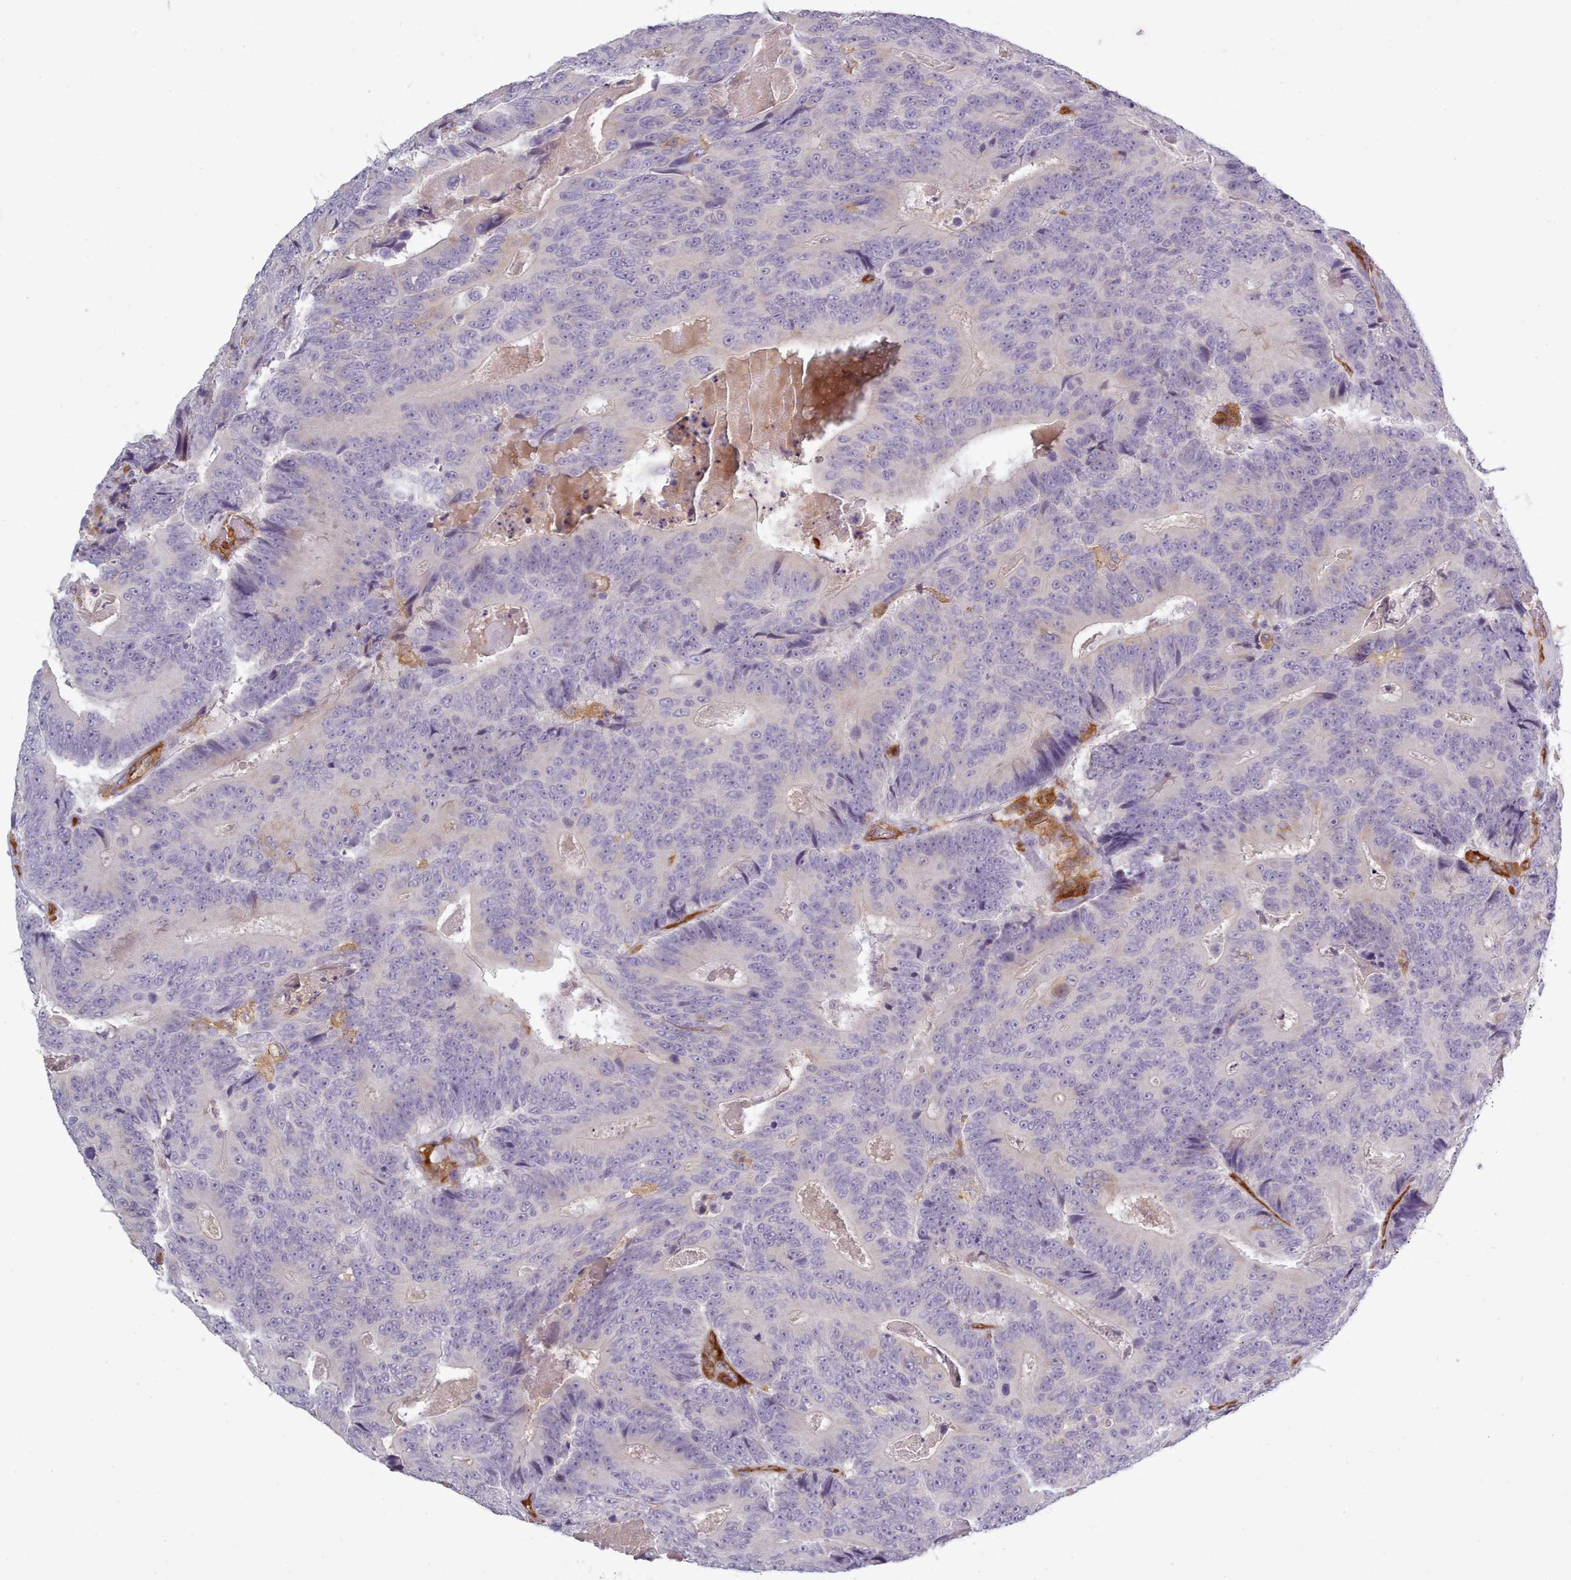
{"staining": {"intensity": "negative", "quantity": "none", "location": "none"}, "tissue": "colorectal cancer", "cell_type": "Tumor cells", "image_type": "cancer", "snomed": [{"axis": "morphology", "description": "Adenocarcinoma, NOS"}, {"axis": "topography", "description": "Colon"}], "caption": "High magnification brightfield microscopy of colorectal cancer (adenocarcinoma) stained with DAB (brown) and counterstained with hematoxylin (blue): tumor cells show no significant expression.", "gene": "CD300LF", "patient": {"sex": "male", "age": 83}}